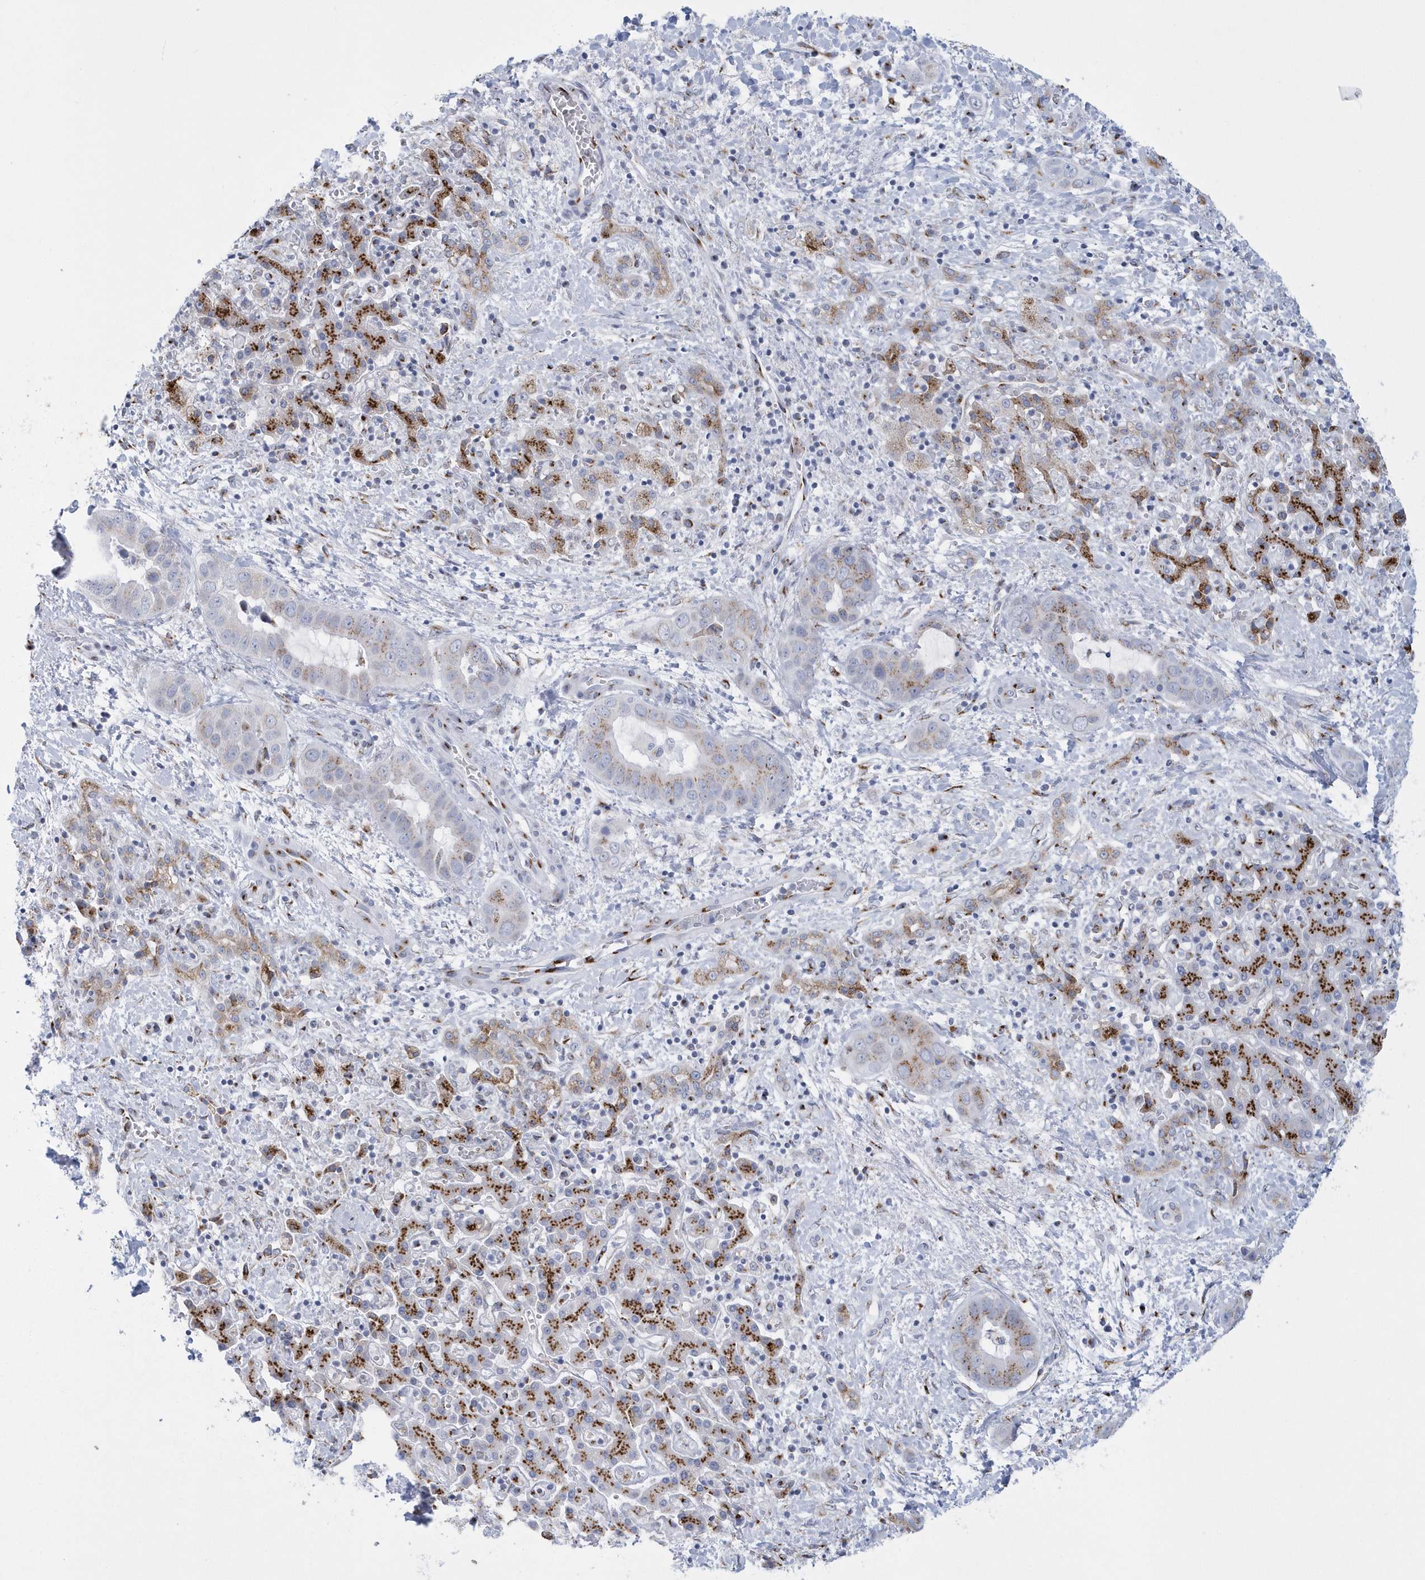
{"staining": {"intensity": "weak", "quantity": "<25%", "location": "cytoplasmic/membranous"}, "tissue": "liver cancer", "cell_type": "Tumor cells", "image_type": "cancer", "snomed": [{"axis": "morphology", "description": "Cholangiocarcinoma"}, {"axis": "topography", "description": "Liver"}], "caption": "DAB (3,3'-diaminobenzidine) immunohistochemical staining of human cholangiocarcinoma (liver) displays no significant expression in tumor cells. (DAB (3,3'-diaminobenzidine) immunohistochemistry visualized using brightfield microscopy, high magnification).", "gene": "SLX9", "patient": {"sex": "female", "age": 52}}